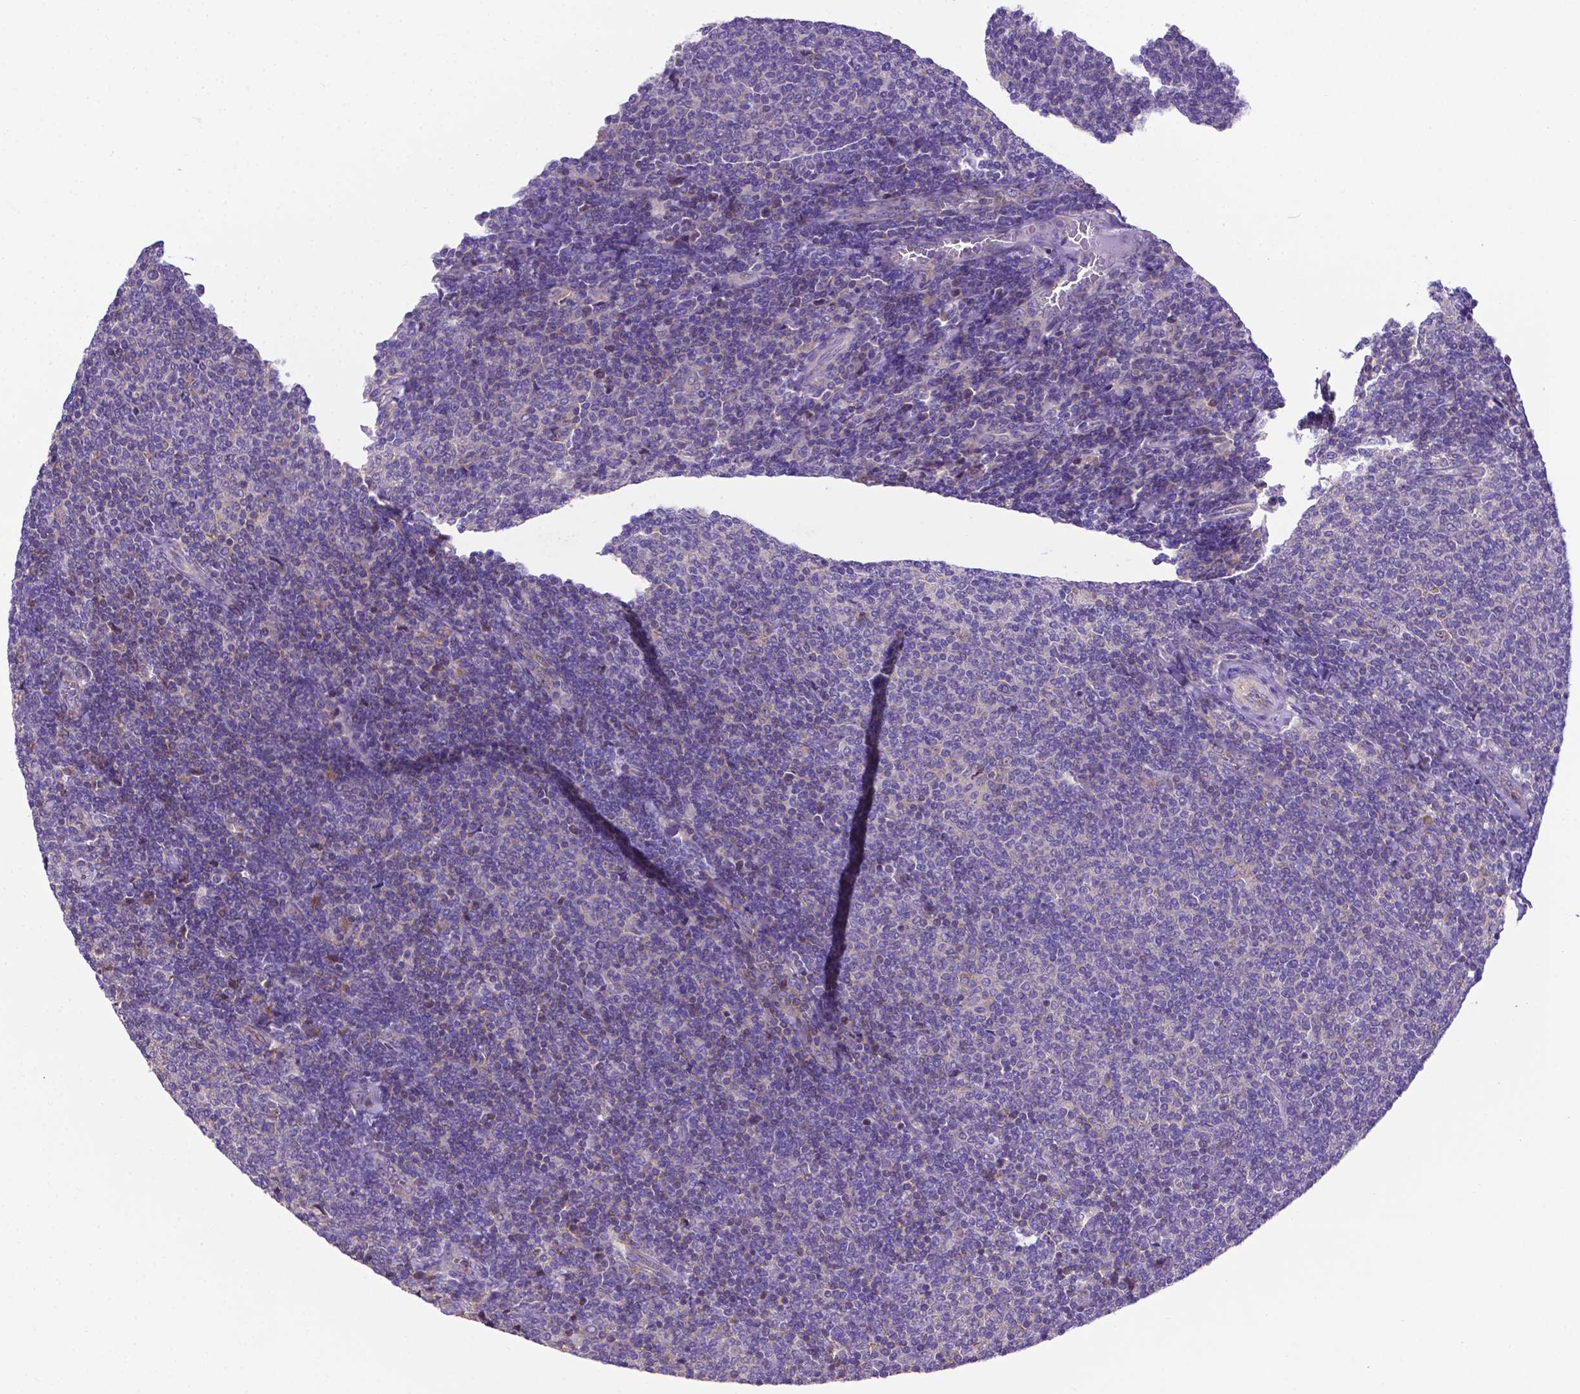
{"staining": {"intensity": "negative", "quantity": "none", "location": "none"}, "tissue": "lymphoma", "cell_type": "Tumor cells", "image_type": "cancer", "snomed": [{"axis": "morphology", "description": "Malignant lymphoma, non-Hodgkin's type, Low grade"}, {"axis": "topography", "description": "Lymph node"}], "caption": "This is a image of IHC staining of lymphoma, which shows no staining in tumor cells.", "gene": "RPL6", "patient": {"sex": "male", "age": 52}}